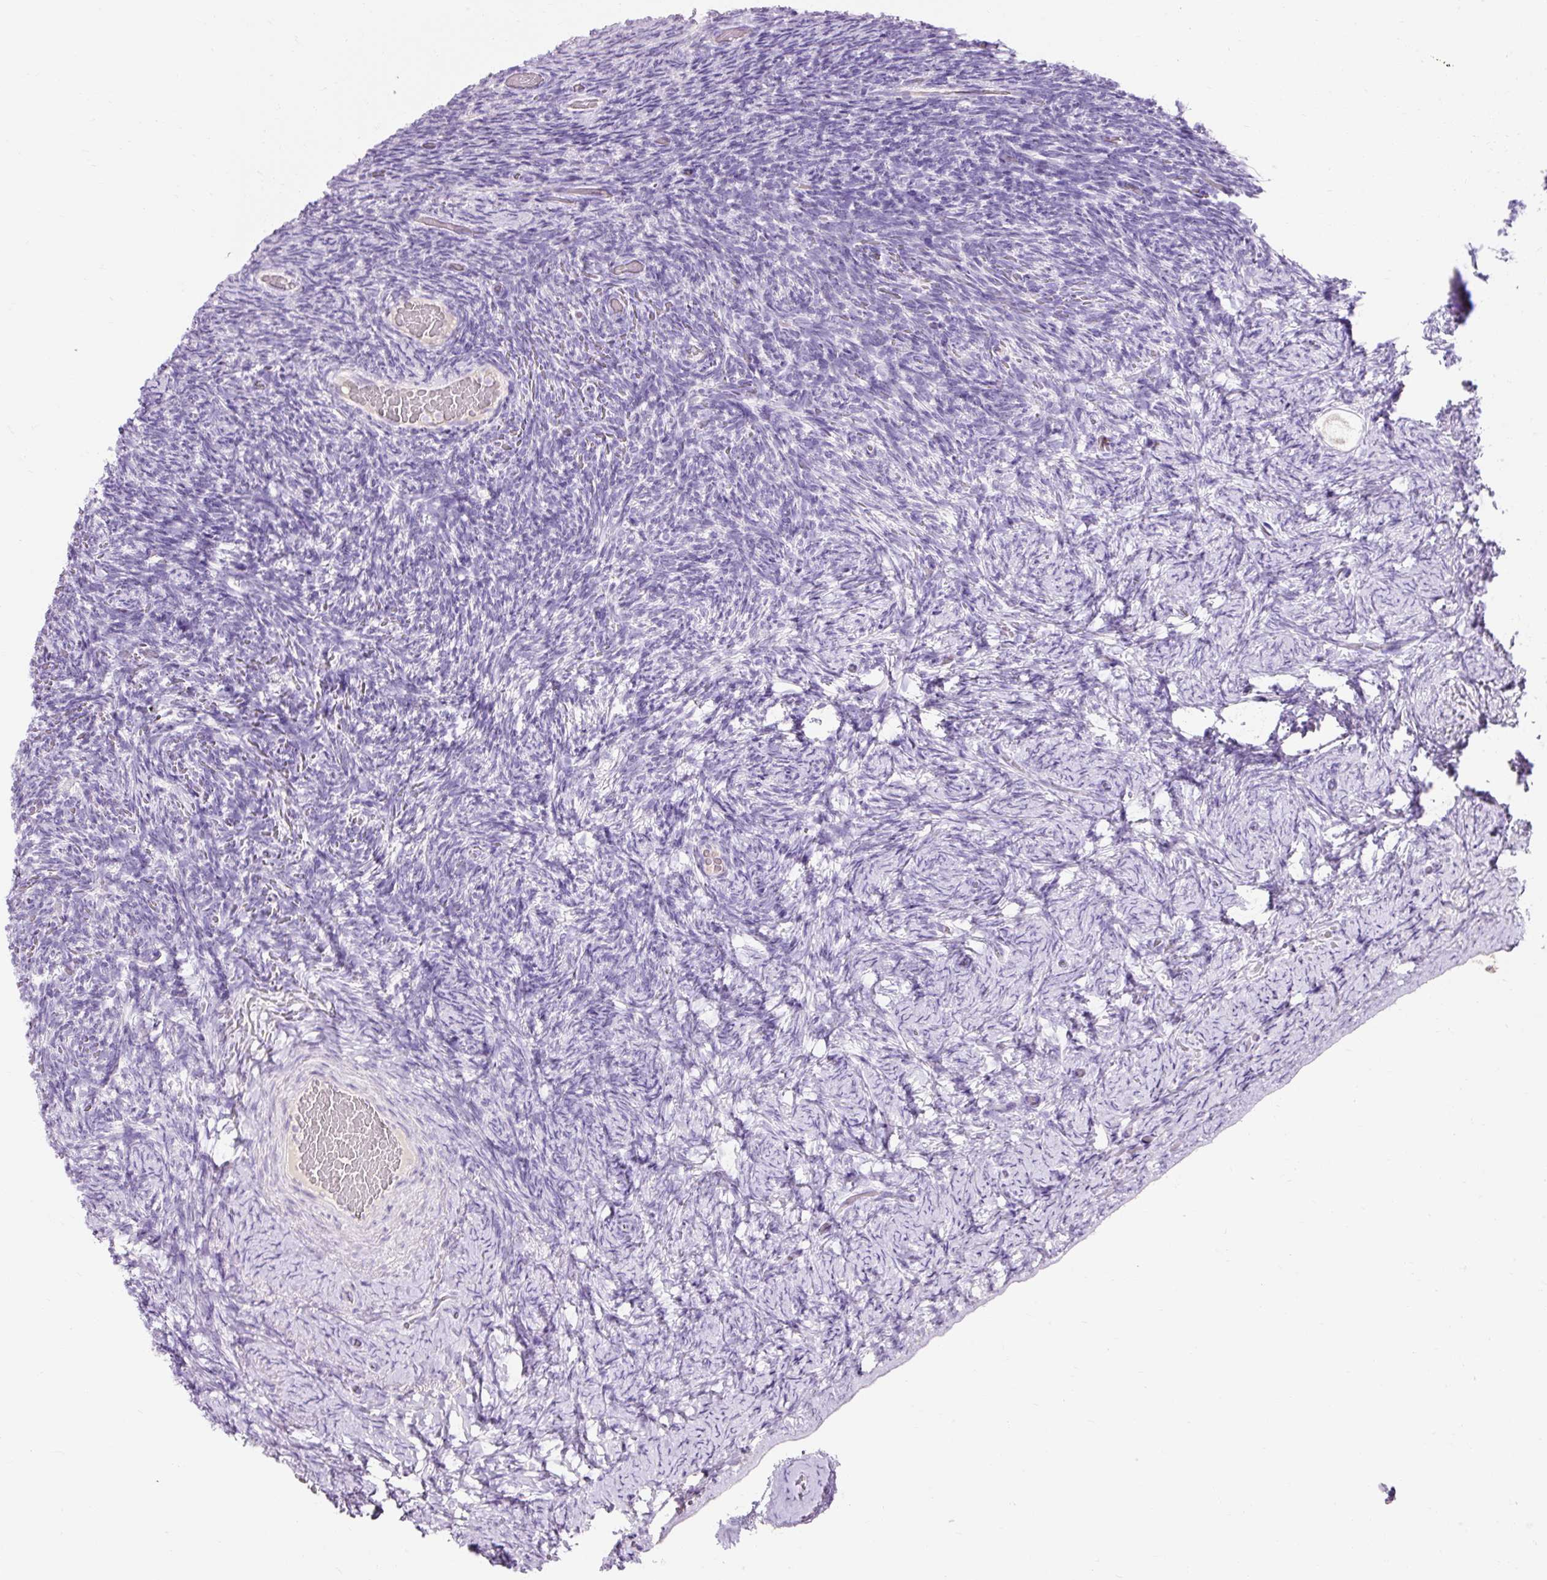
{"staining": {"intensity": "negative", "quantity": "none", "location": "none"}, "tissue": "ovary", "cell_type": "Ovarian stroma cells", "image_type": "normal", "snomed": [{"axis": "morphology", "description": "Normal tissue, NOS"}, {"axis": "topography", "description": "Ovary"}], "caption": "Protein analysis of benign ovary shows no significant positivity in ovarian stroma cells. (DAB (3,3'-diaminobenzidine) immunohistochemistry (IHC), high magnification).", "gene": "TMEM213", "patient": {"sex": "female", "age": 34}}